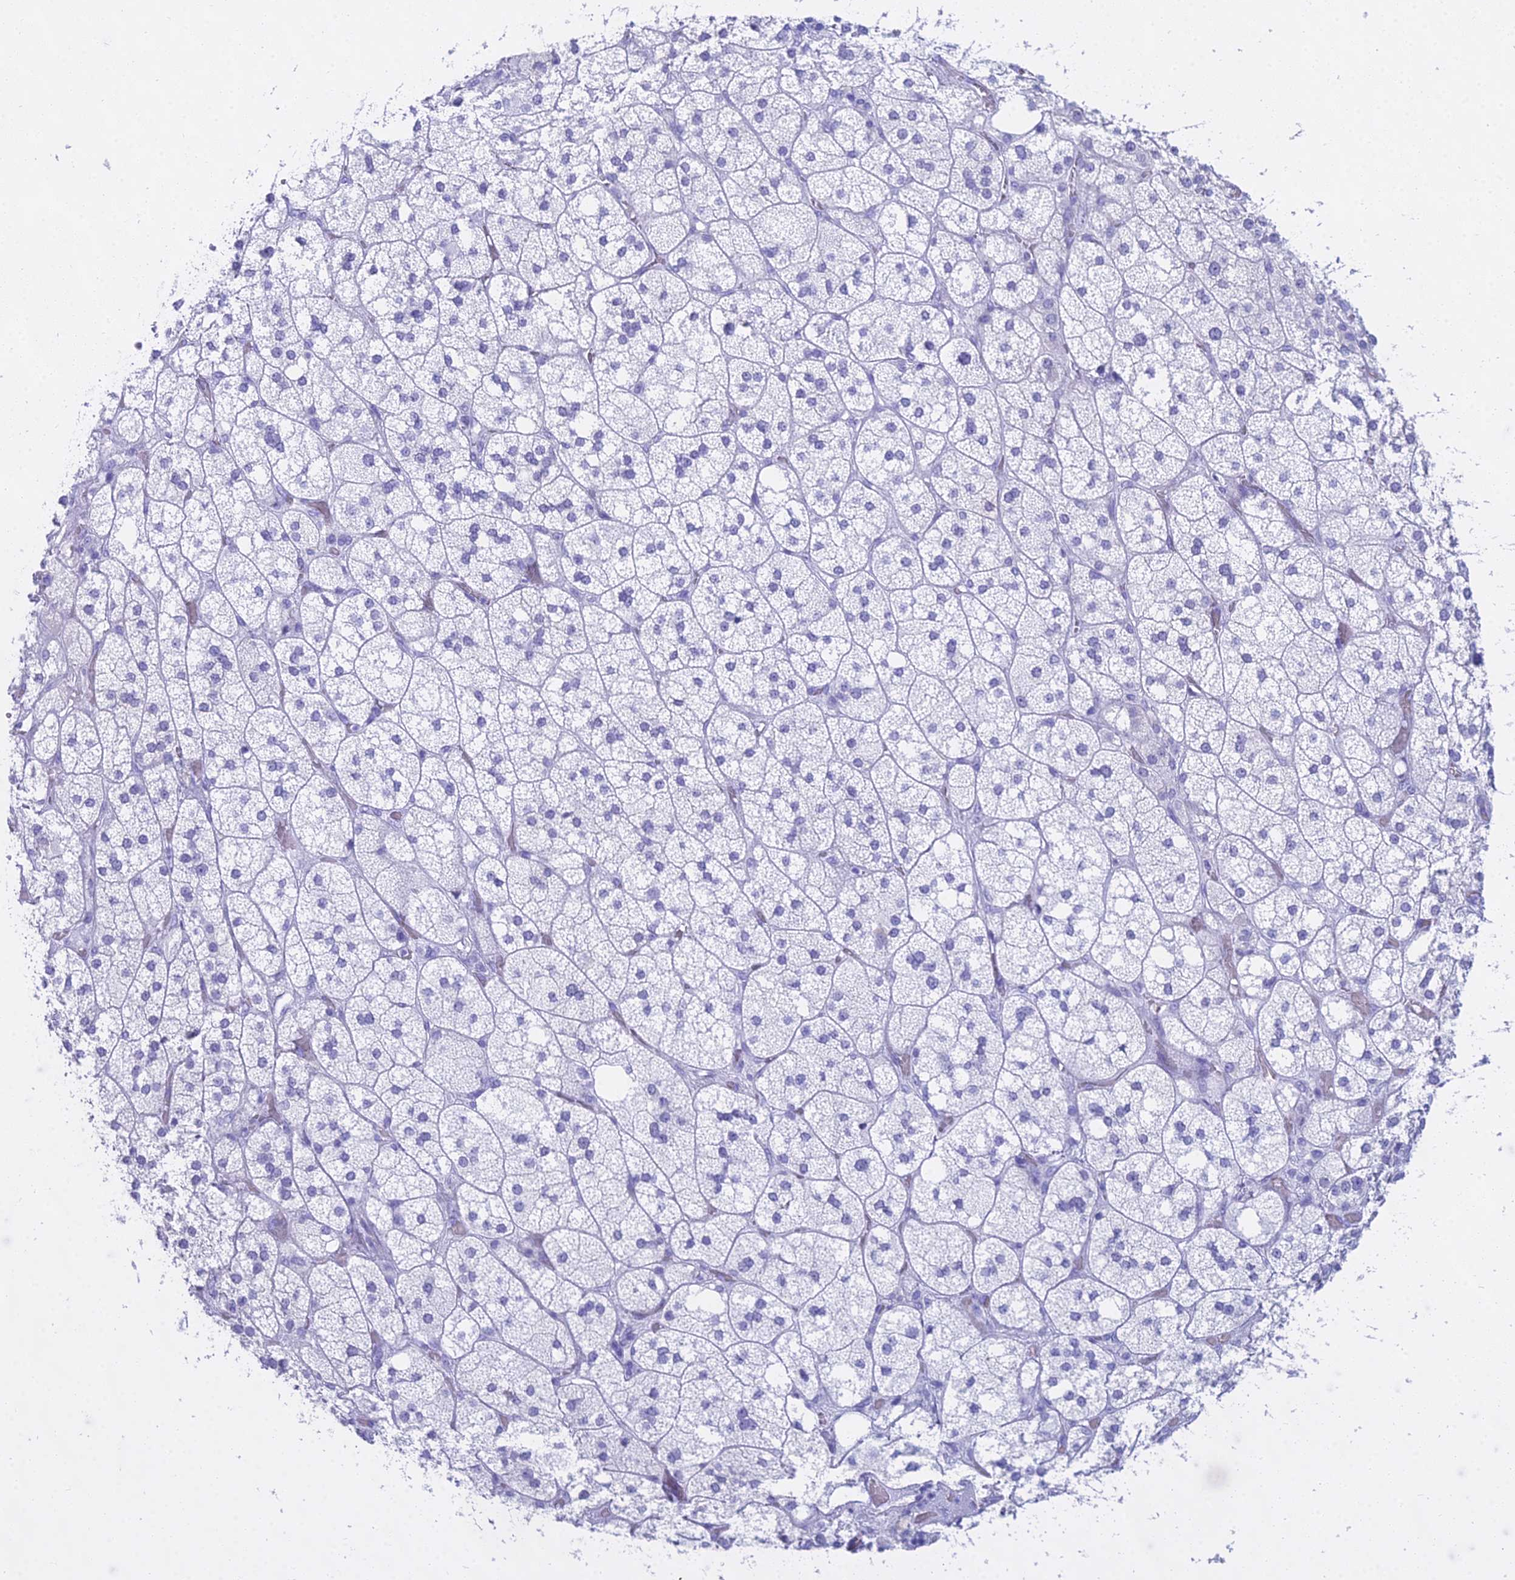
{"staining": {"intensity": "negative", "quantity": "none", "location": "none"}, "tissue": "adrenal gland", "cell_type": "Glandular cells", "image_type": "normal", "snomed": [{"axis": "morphology", "description": "Normal tissue, NOS"}, {"axis": "topography", "description": "Adrenal gland"}], "caption": "High power microscopy image of an immunohistochemistry image of benign adrenal gland, revealing no significant positivity in glandular cells. (Brightfield microscopy of DAB IHC at high magnification).", "gene": "CGB1", "patient": {"sex": "male", "age": 61}}